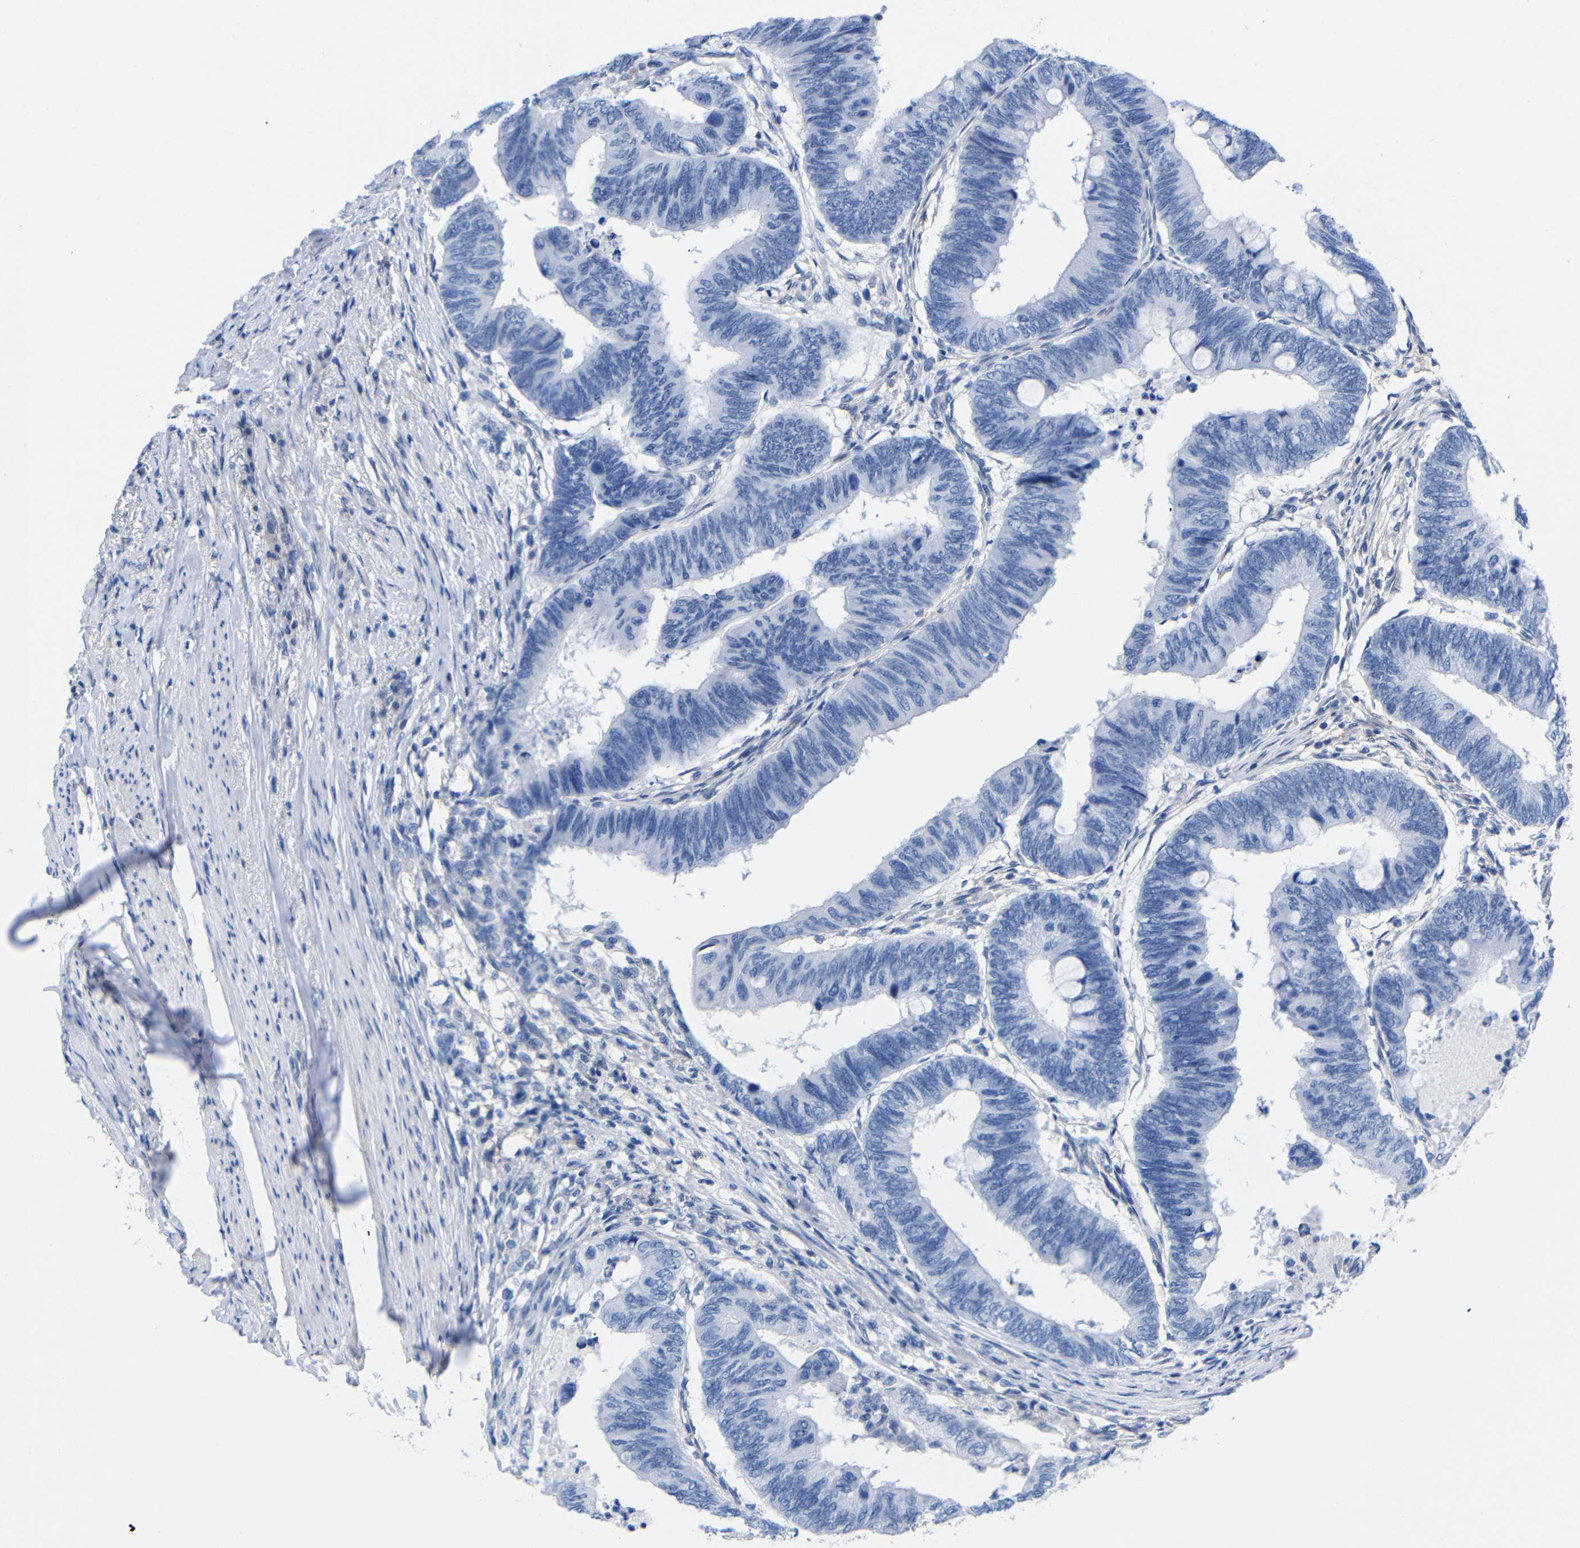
{"staining": {"intensity": "negative", "quantity": "none", "location": "none"}, "tissue": "colorectal cancer", "cell_type": "Tumor cells", "image_type": "cancer", "snomed": [{"axis": "morphology", "description": "Normal tissue, NOS"}, {"axis": "morphology", "description": "Adenocarcinoma, NOS"}, {"axis": "topography", "description": "Rectum"}, {"axis": "topography", "description": "Peripheral nerve tissue"}], "caption": "High power microscopy photomicrograph of an immunohistochemistry (IHC) image of colorectal cancer (adenocarcinoma), revealing no significant staining in tumor cells.", "gene": "PEBP1", "patient": {"sex": "male", "age": 92}}